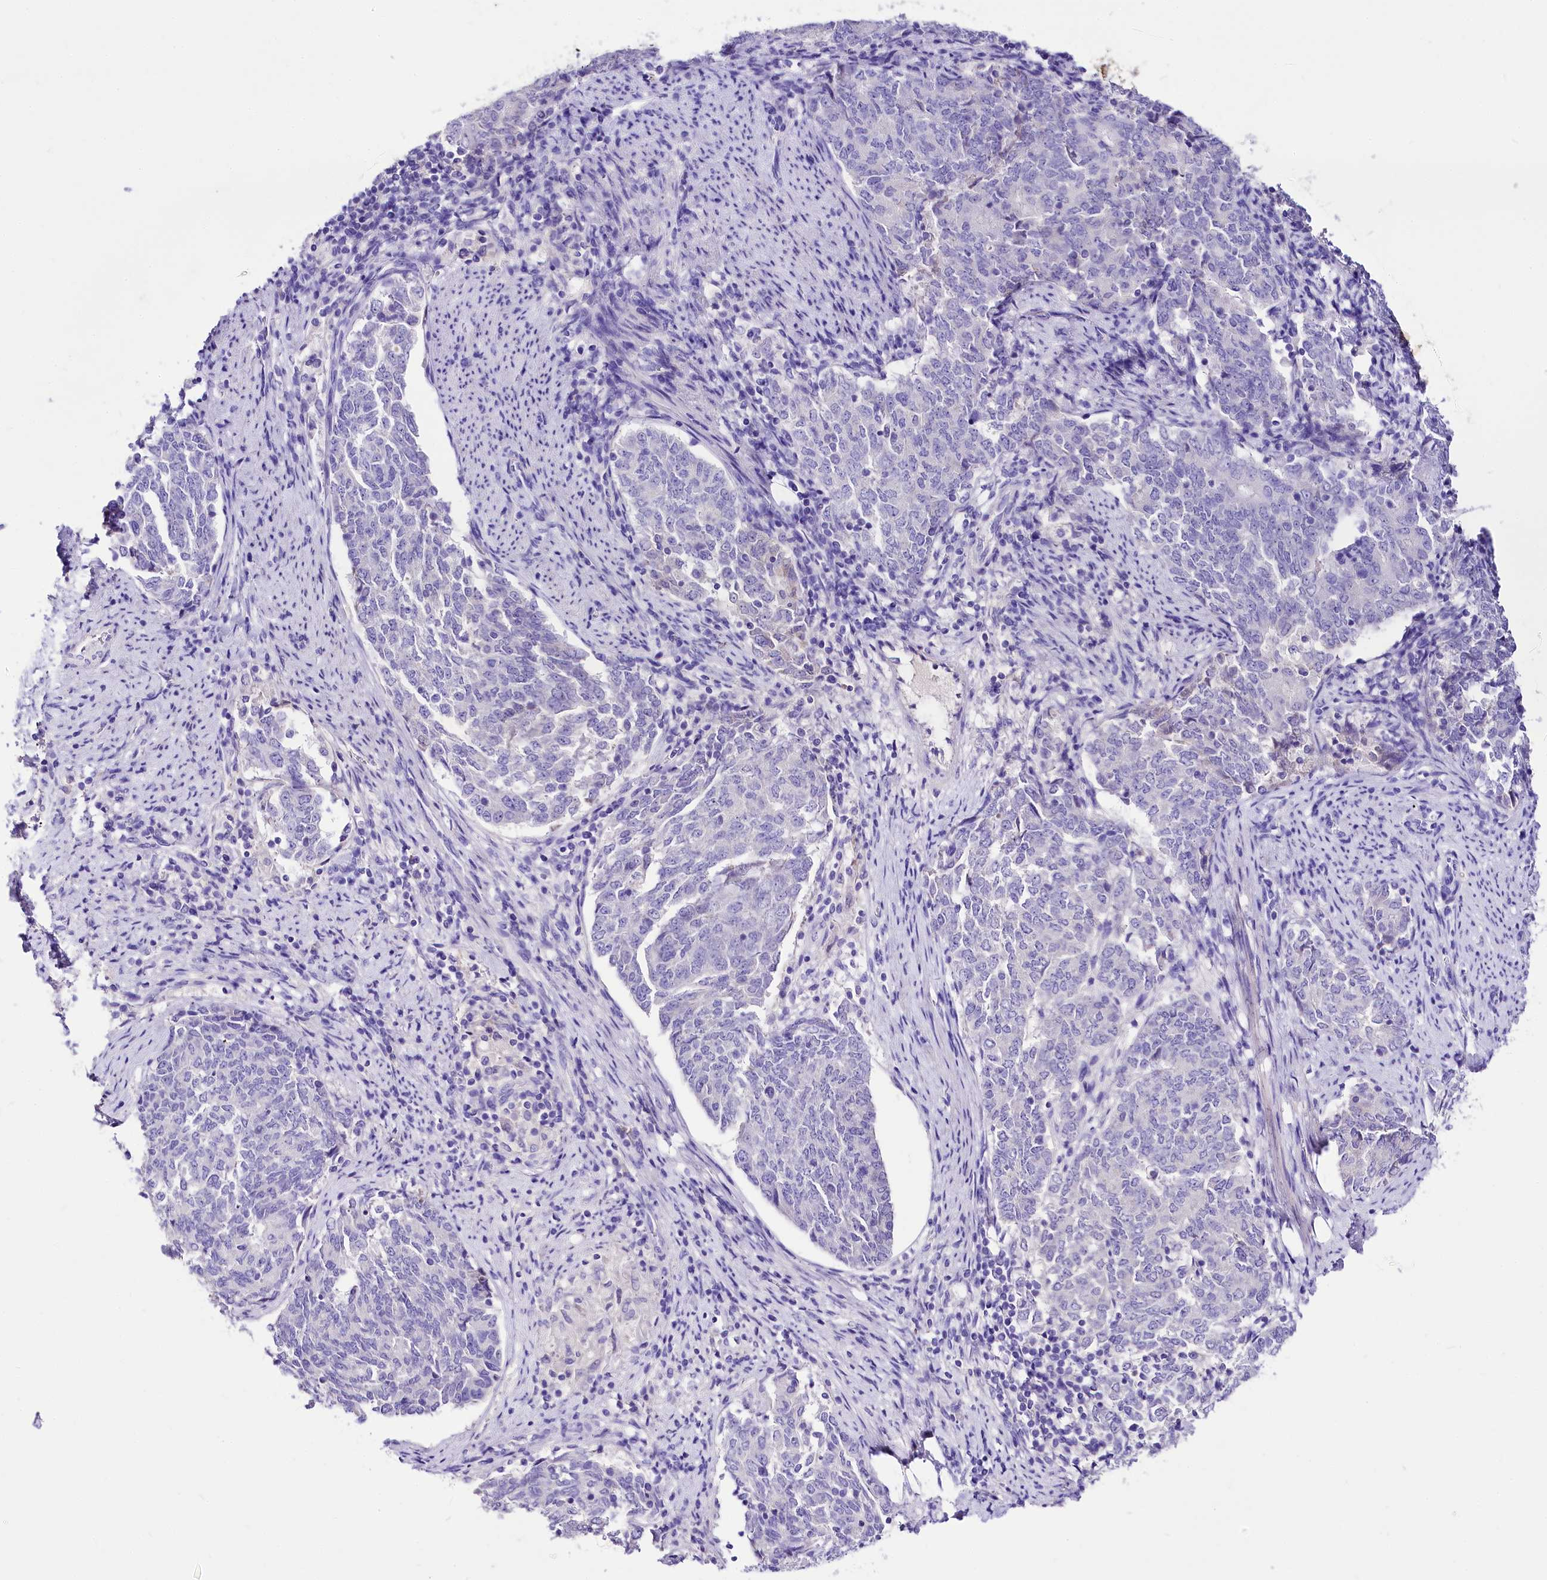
{"staining": {"intensity": "negative", "quantity": "none", "location": "none"}, "tissue": "endometrial cancer", "cell_type": "Tumor cells", "image_type": "cancer", "snomed": [{"axis": "morphology", "description": "Adenocarcinoma, NOS"}, {"axis": "topography", "description": "Endometrium"}], "caption": "Immunohistochemistry of human adenocarcinoma (endometrial) demonstrates no staining in tumor cells.", "gene": "A2ML1", "patient": {"sex": "female", "age": 80}}